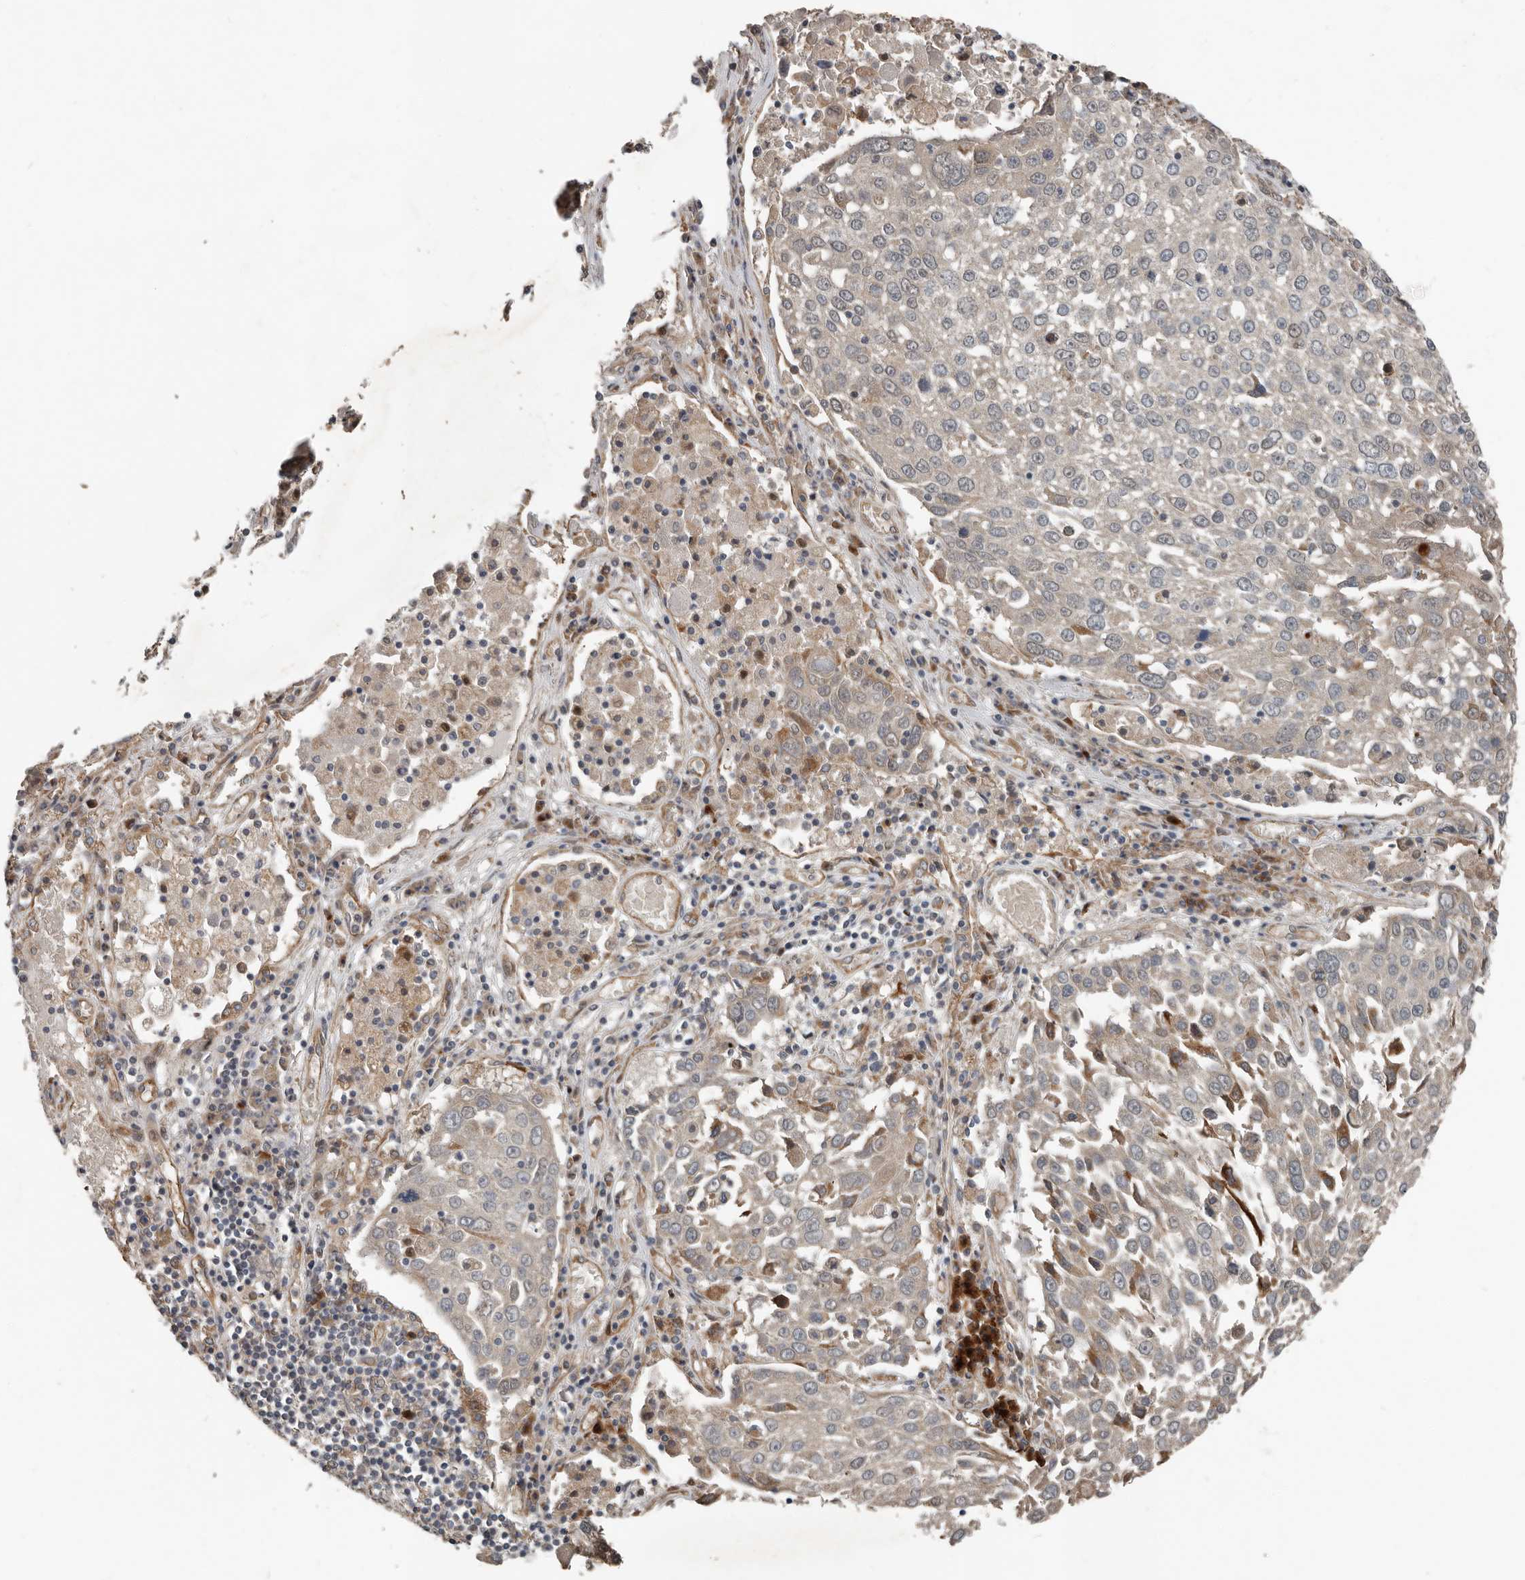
{"staining": {"intensity": "weak", "quantity": "<25%", "location": "cytoplasmic/membranous"}, "tissue": "lung cancer", "cell_type": "Tumor cells", "image_type": "cancer", "snomed": [{"axis": "morphology", "description": "Squamous cell carcinoma, NOS"}, {"axis": "topography", "description": "Lung"}], "caption": "Immunohistochemistry histopathology image of squamous cell carcinoma (lung) stained for a protein (brown), which demonstrates no positivity in tumor cells.", "gene": "YOD1", "patient": {"sex": "male", "age": 65}}